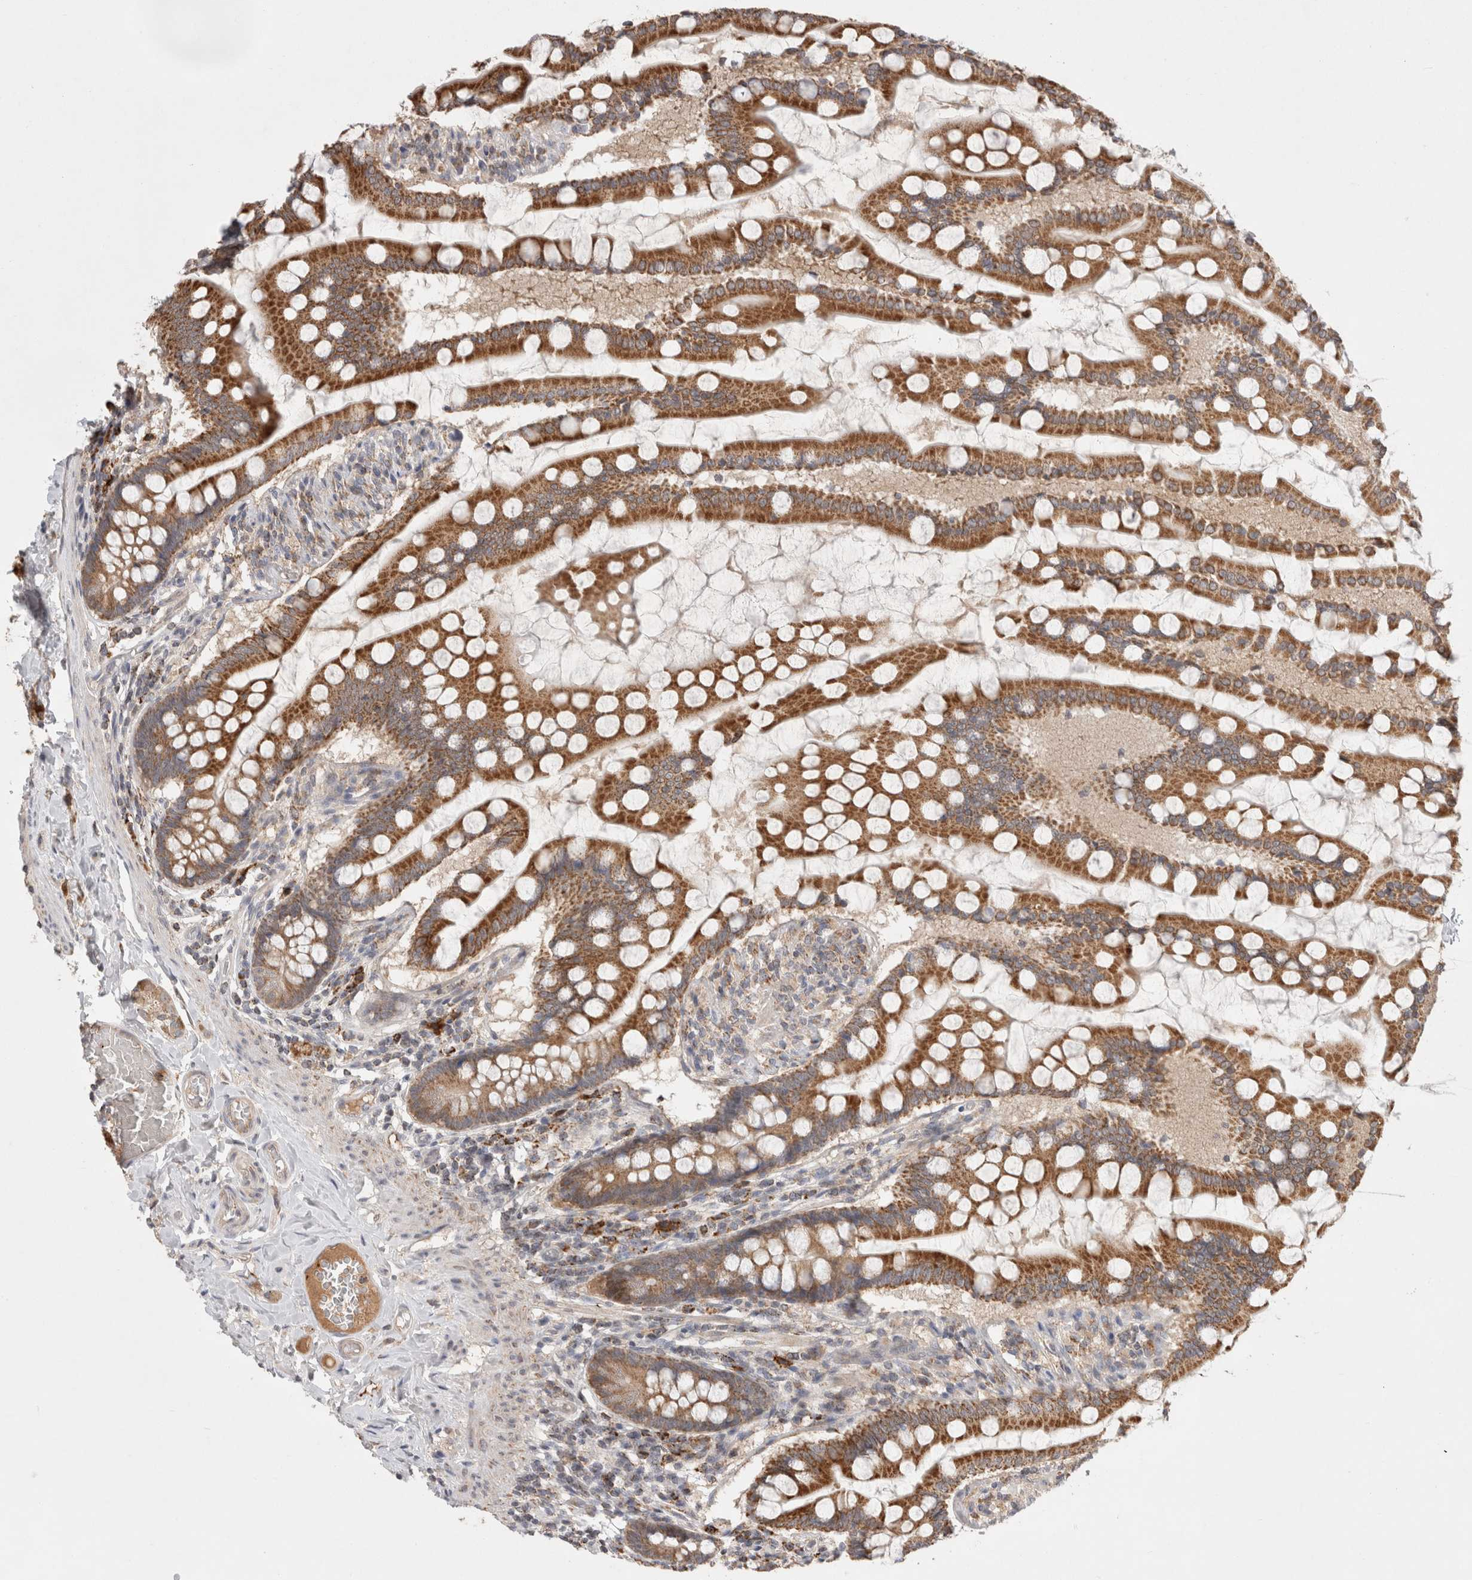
{"staining": {"intensity": "strong", "quantity": ">75%", "location": "cytoplasmic/membranous"}, "tissue": "small intestine", "cell_type": "Glandular cells", "image_type": "normal", "snomed": [{"axis": "morphology", "description": "Normal tissue, NOS"}, {"axis": "topography", "description": "Small intestine"}], "caption": "Approximately >75% of glandular cells in unremarkable small intestine demonstrate strong cytoplasmic/membranous protein positivity as visualized by brown immunohistochemical staining.", "gene": "HROB", "patient": {"sex": "male", "age": 41}}